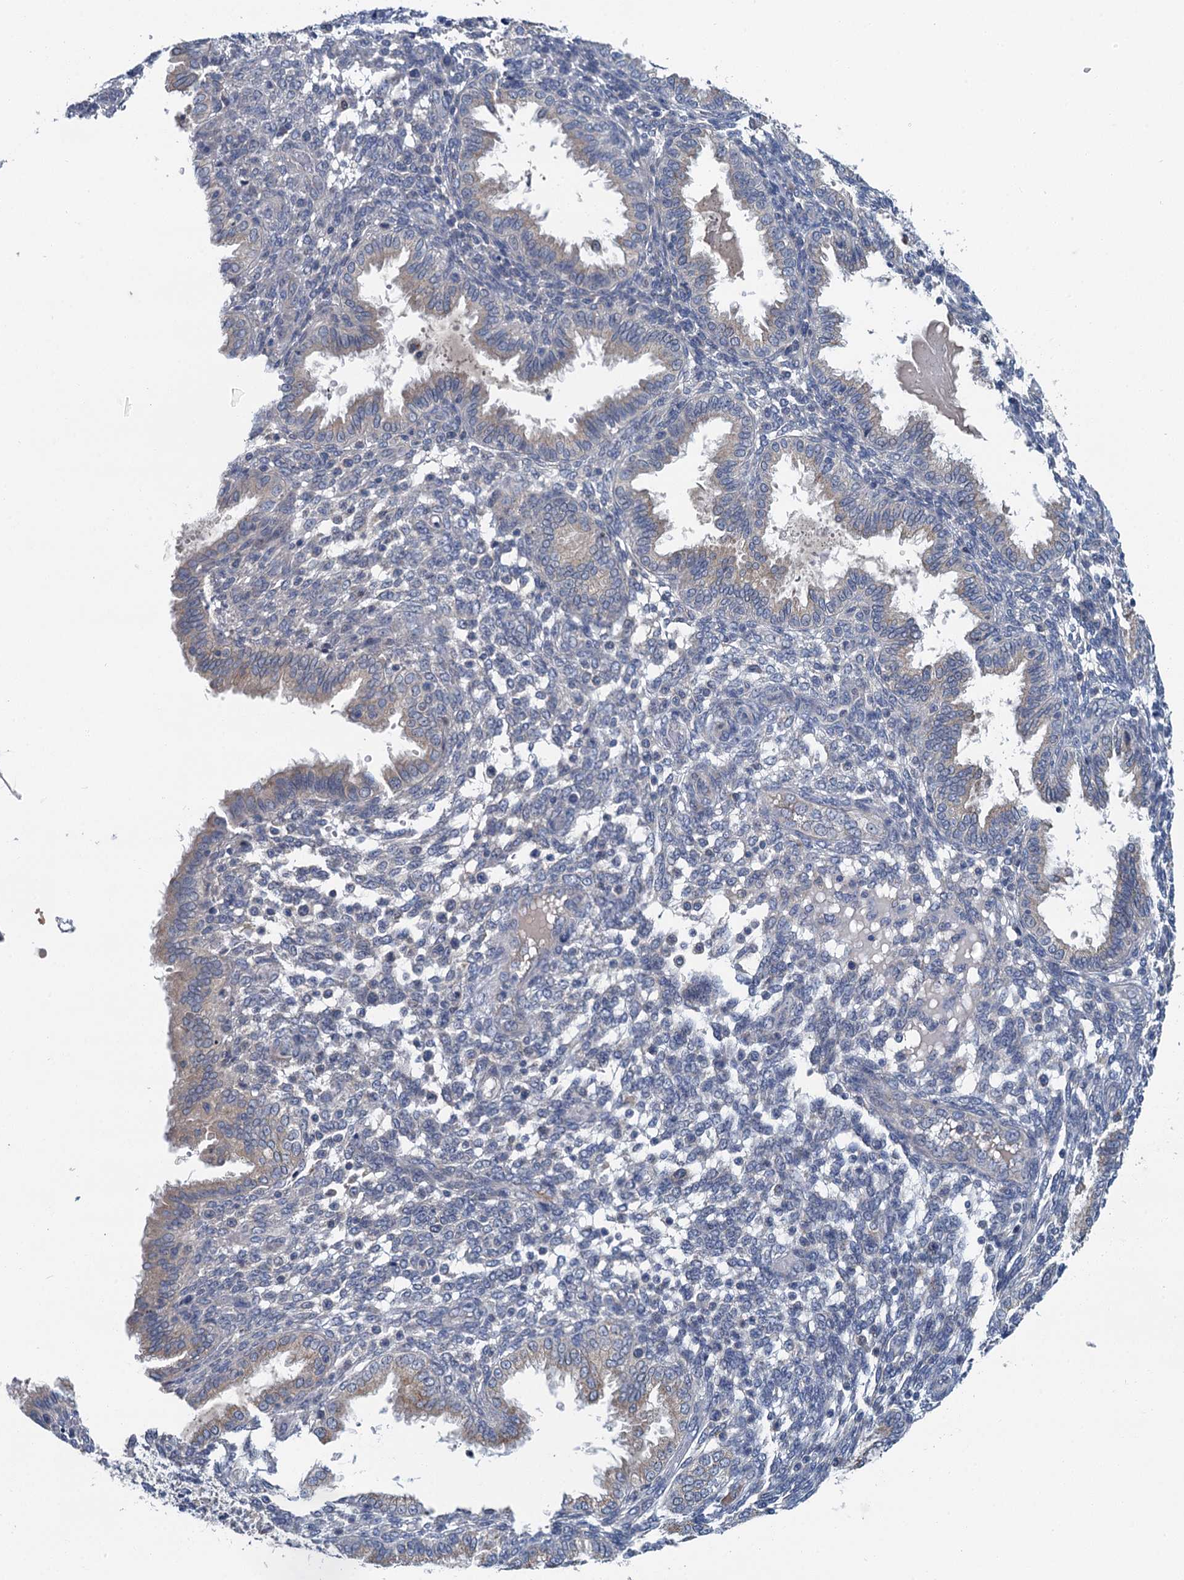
{"staining": {"intensity": "negative", "quantity": "none", "location": "none"}, "tissue": "endometrium", "cell_type": "Cells in endometrial stroma", "image_type": "normal", "snomed": [{"axis": "morphology", "description": "Normal tissue, NOS"}, {"axis": "topography", "description": "Endometrium"}], "caption": "This is a image of IHC staining of normal endometrium, which shows no expression in cells in endometrial stroma.", "gene": "SPINK9", "patient": {"sex": "female", "age": 33}}